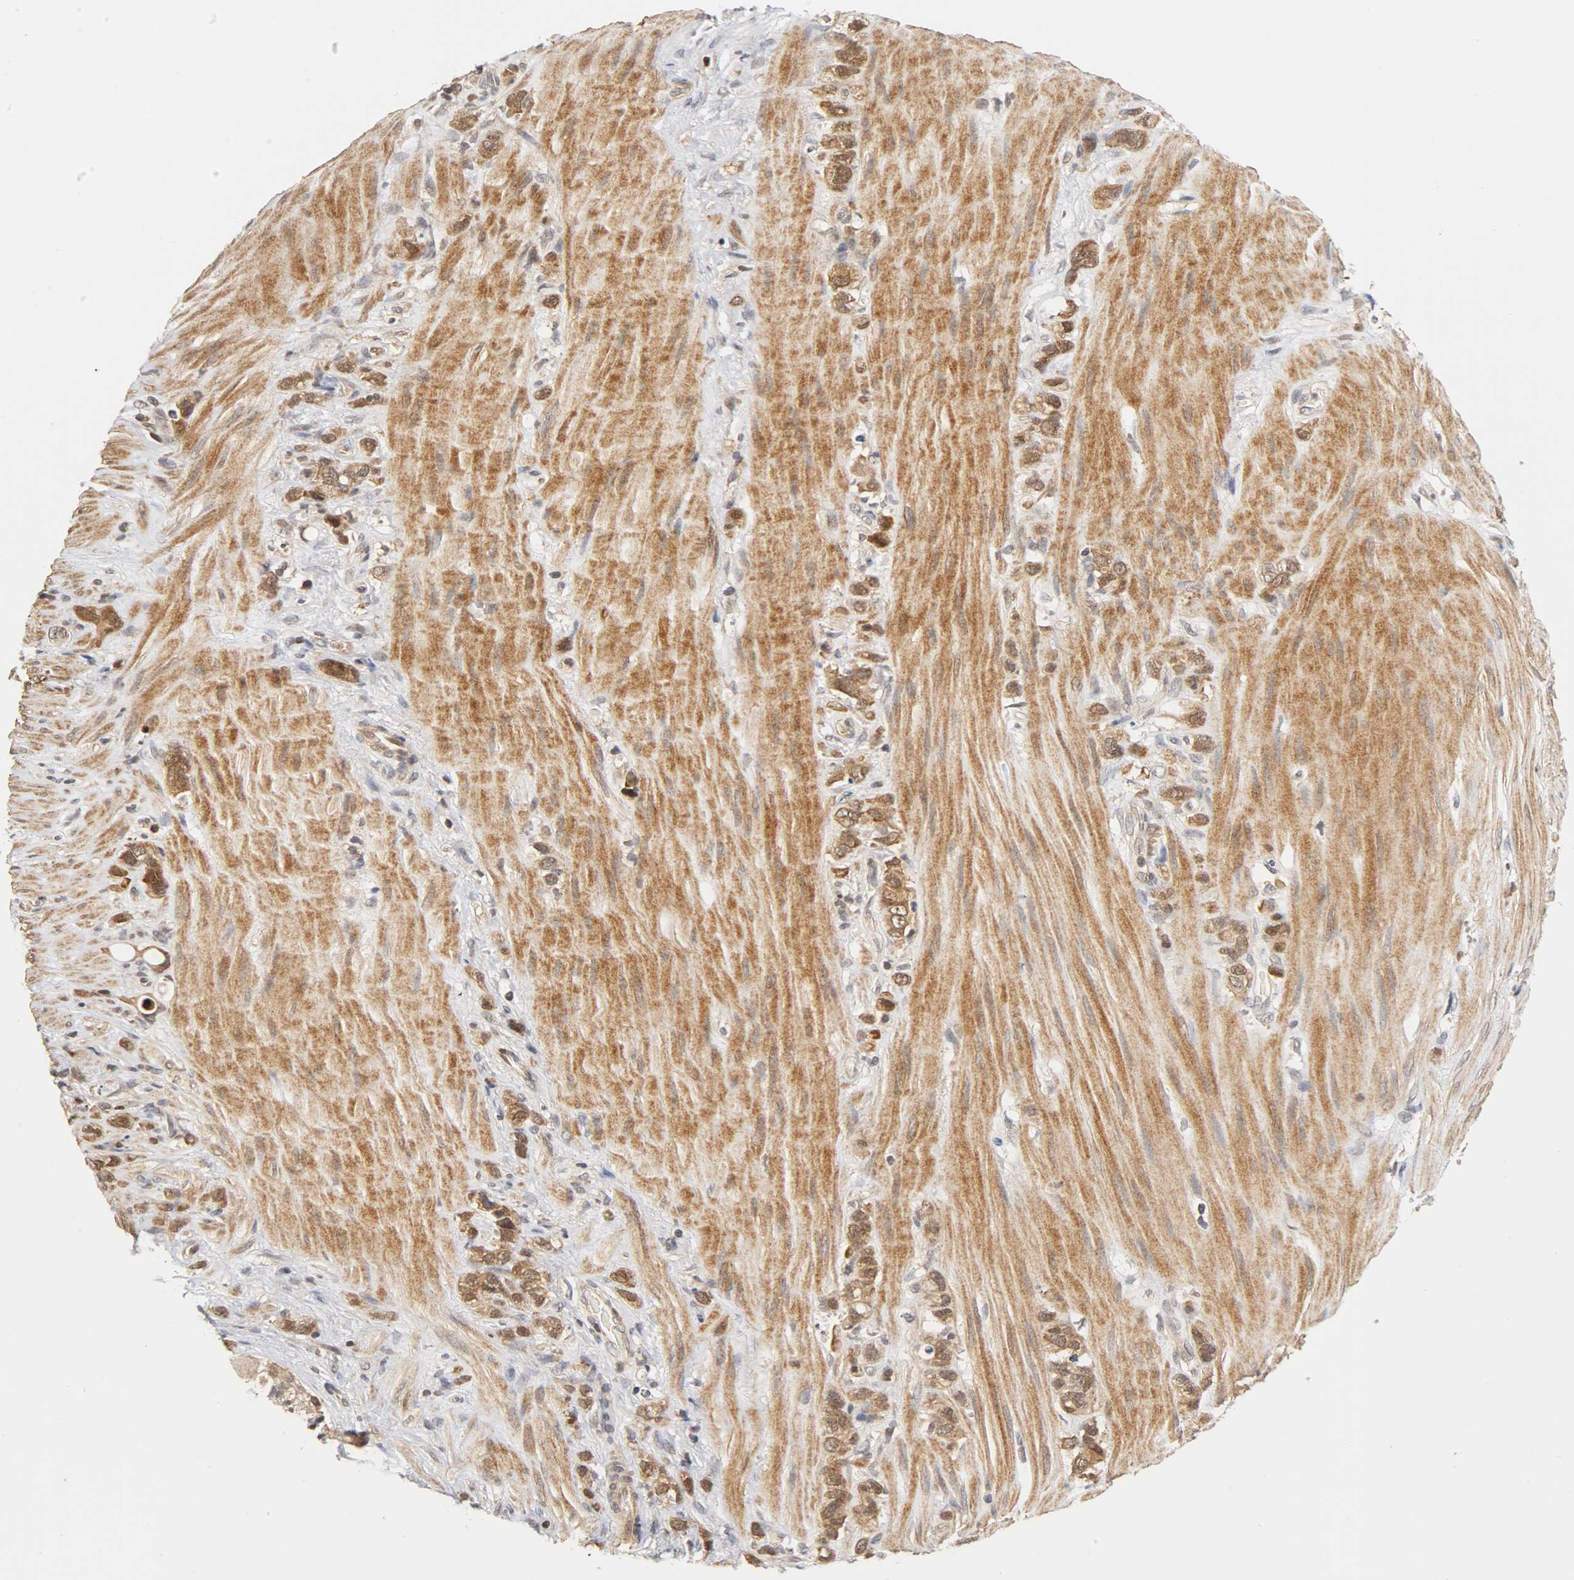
{"staining": {"intensity": "moderate", "quantity": ">75%", "location": "cytoplasmic/membranous,nuclear"}, "tissue": "stomach cancer", "cell_type": "Tumor cells", "image_type": "cancer", "snomed": [{"axis": "morphology", "description": "Normal tissue, NOS"}, {"axis": "morphology", "description": "Adenocarcinoma, NOS"}, {"axis": "morphology", "description": "Adenocarcinoma, High grade"}, {"axis": "topography", "description": "Stomach, upper"}, {"axis": "topography", "description": "Stomach"}], "caption": "Stomach cancer (adenocarcinoma) tissue reveals moderate cytoplasmic/membranous and nuclear positivity in about >75% of tumor cells, visualized by immunohistochemistry. Using DAB (3,3'-diaminobenzidine) (brown) and hematoxylin (blue) stains, captured at high magnification using brightfield microscopy.", "gene": "UBE2M", "patient": {"sex": "female", "age": 65}}